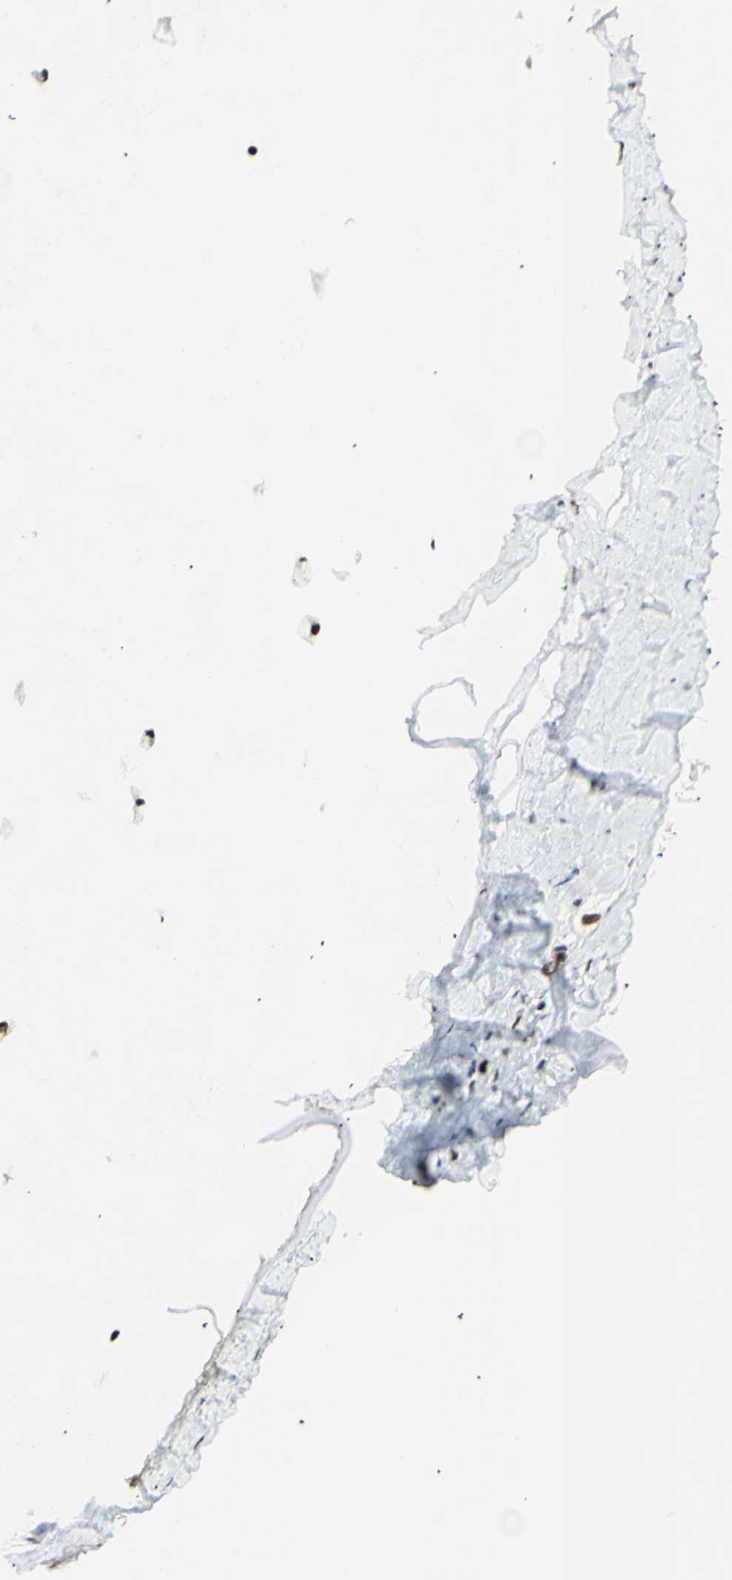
{"staining": {"intensity": "moderate", "quantity": ">75%", "location": "cytoplasmic/membranous,nuclear"}, "tissue": "adipose tissue", "cell_type": "Adipocytes", "image_type": "normal", "snomed": [{"axis": "morphology", "description": "Normal tissue, NOS"}, {"axis": "topography", "description": "Bronchus"}], "caption": "Immunohistochemistry of normal human adipose tissue shows medium levels of moderate cytoplasmic/membranous,nuclear positivity in about >75% of adipocytes. (DAB IHC with brightfield microscopy, high magnification).", "gene": "ZMYM6", "patient": {"sex": "female", "age": 73}}